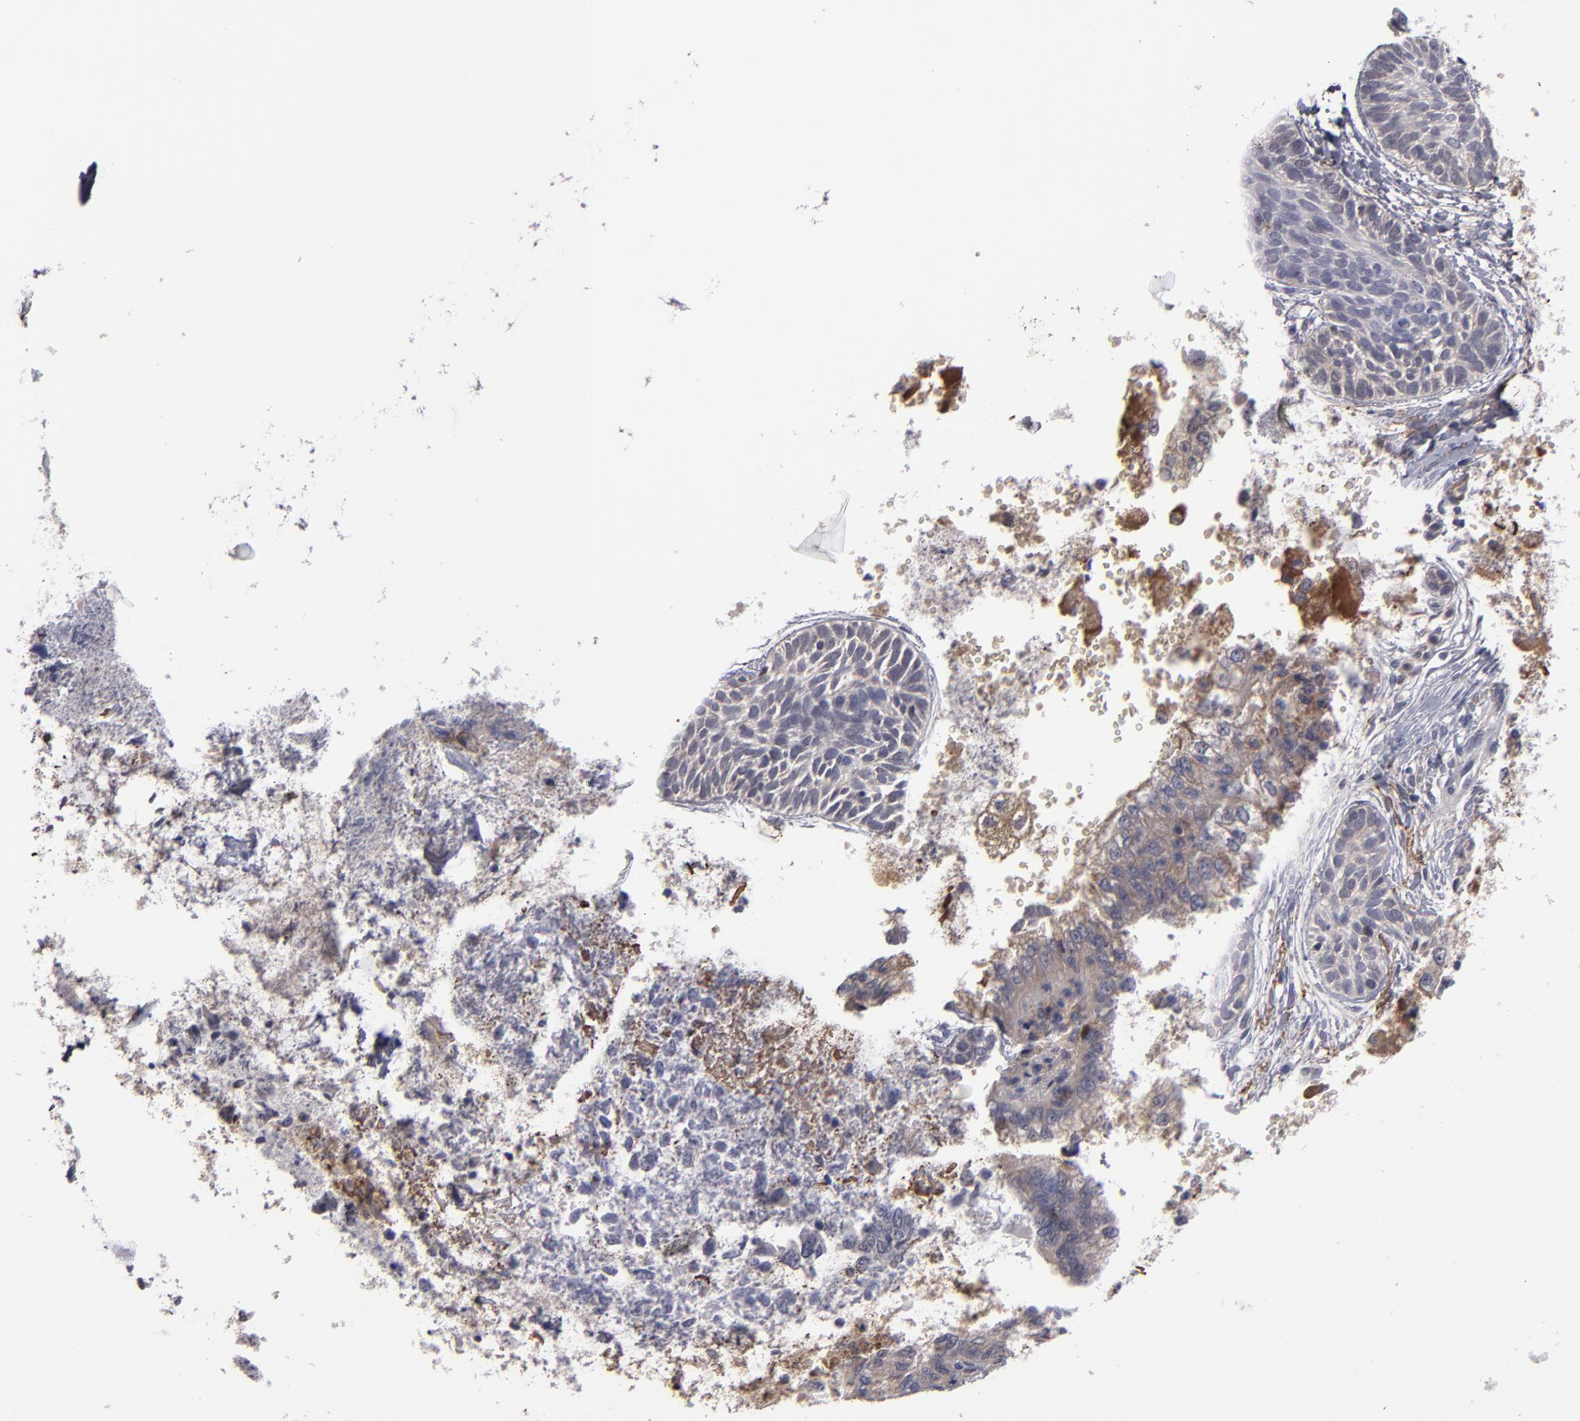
{"staining": {"intensity": "weak", "quantity": "25%-75%", "location": "cytoplasmic/membranous"}, "tissue": "skin cancer", "cell_type": "Tumor cells", "image_type": "cancer", "snomed": [{"axis": "morphology", "description": "Normal tissue, NOS"}, {"axis": "morphology", "description": "Basal cell carcinoma"}, {"axis": "topography", "description": "Skin"}], "caption": "Approximately 25%-75% of tumor cells in human skin basal cell carcinoma demonstrate weak cytoplasmic/membranous protein expression as visualized by brown immunohistochemical staining.", "gene": "ITIH4", "patient": {"sex": "male", "age": 63}}